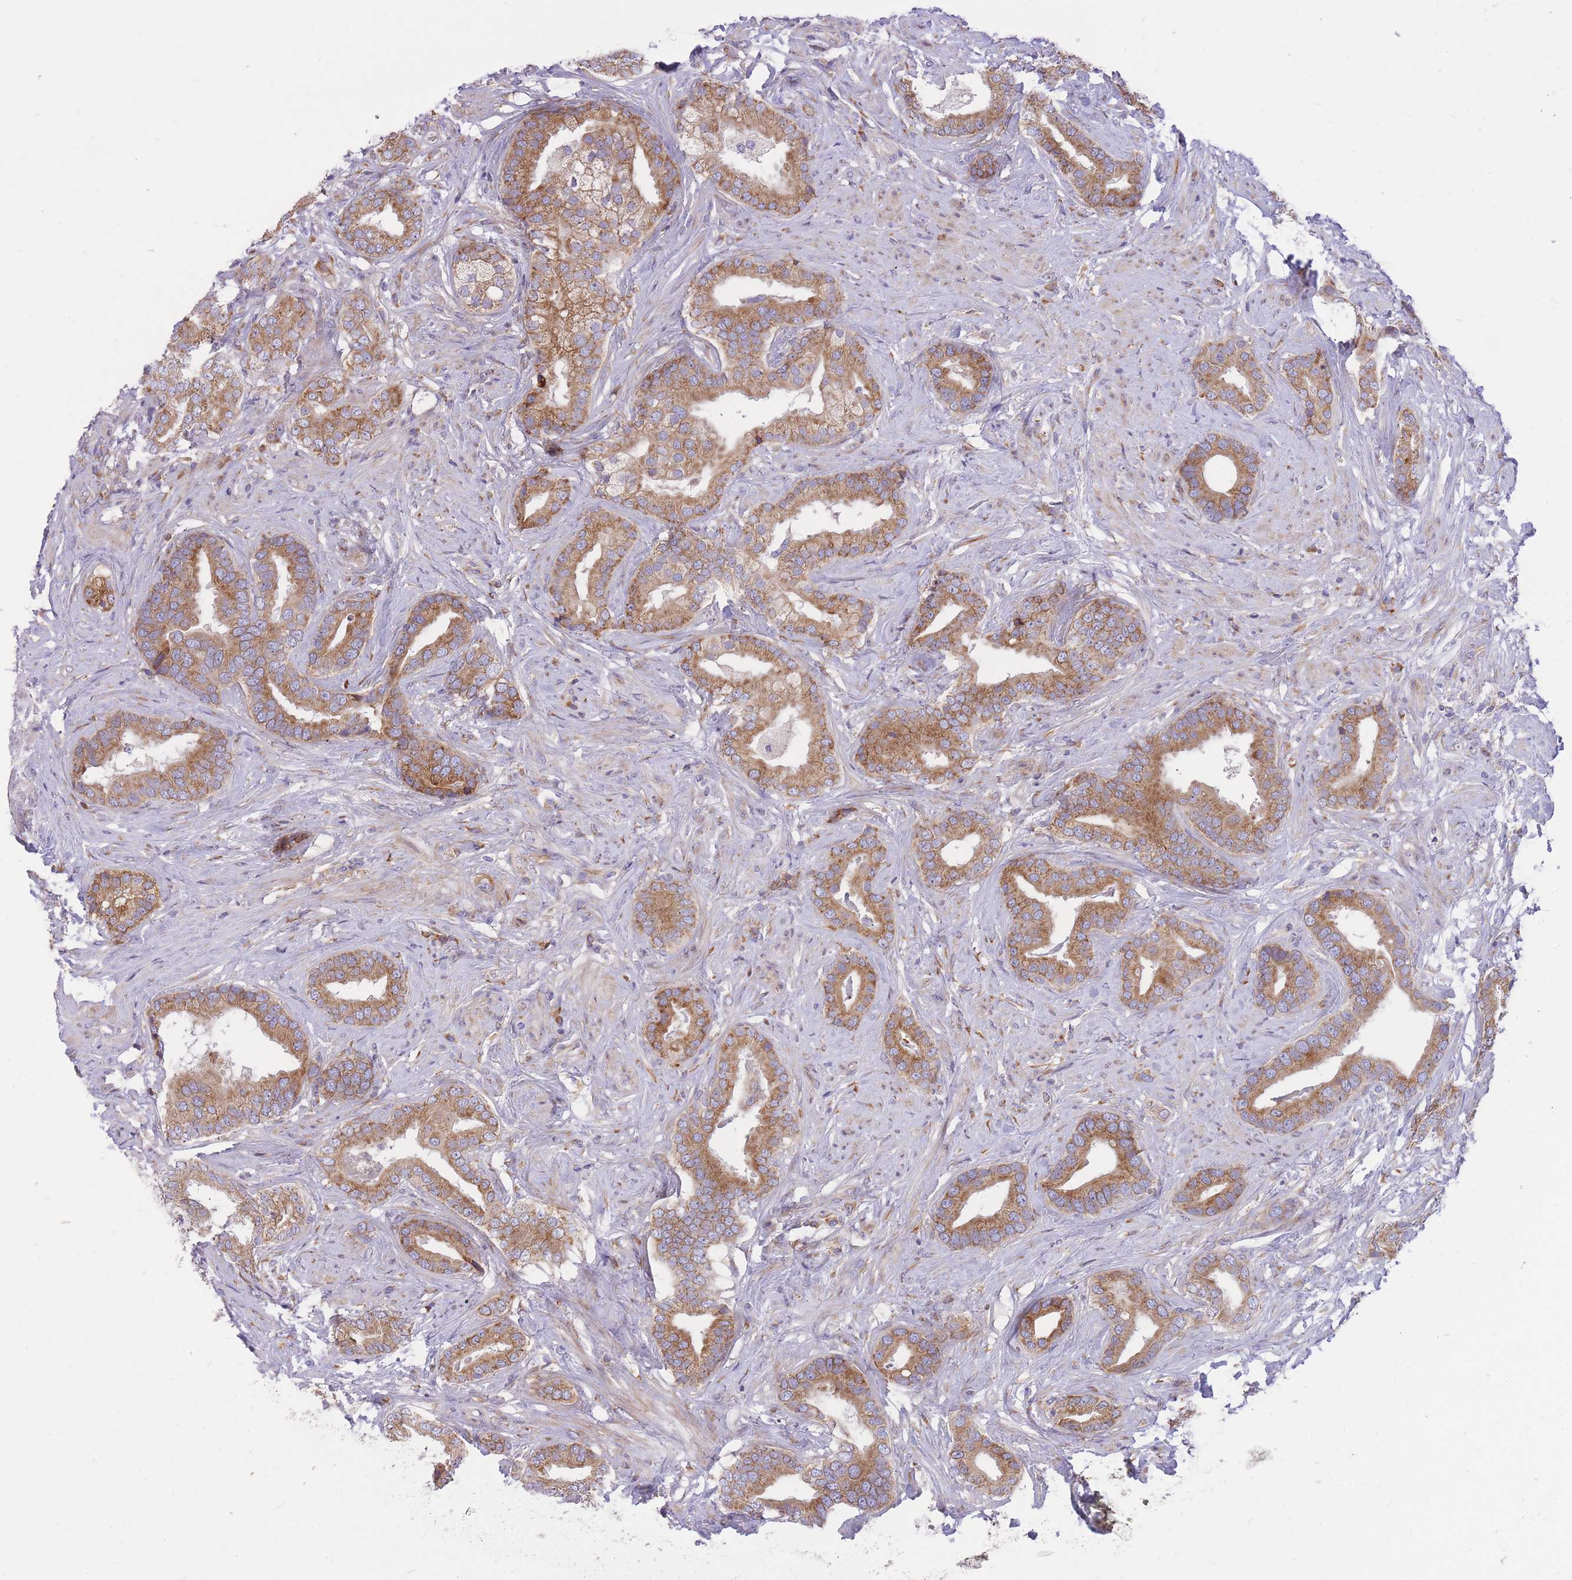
{"staining": {"intensity": "moderate", "quantity": ">75%", "location": "cytoplasmic/membranous"}, "tissue": "prostate cancer", "cell_type": "Tumor cells", "image_type": "cancer", "snomed": [{"axis": "morphology", "description": "Adenocarcinoma, High grade"}, {"axis": "topography", "description": "Prostate"}], "caption": "Prostate high-grade adenocarcinoma was stained to show a protein in brown. There is medium levels of moderate cytoplasmic/membranous staining in about >75% of tumor cells.", "gene": "GBP7", "patient": {"sex": "male", "age": 55}}